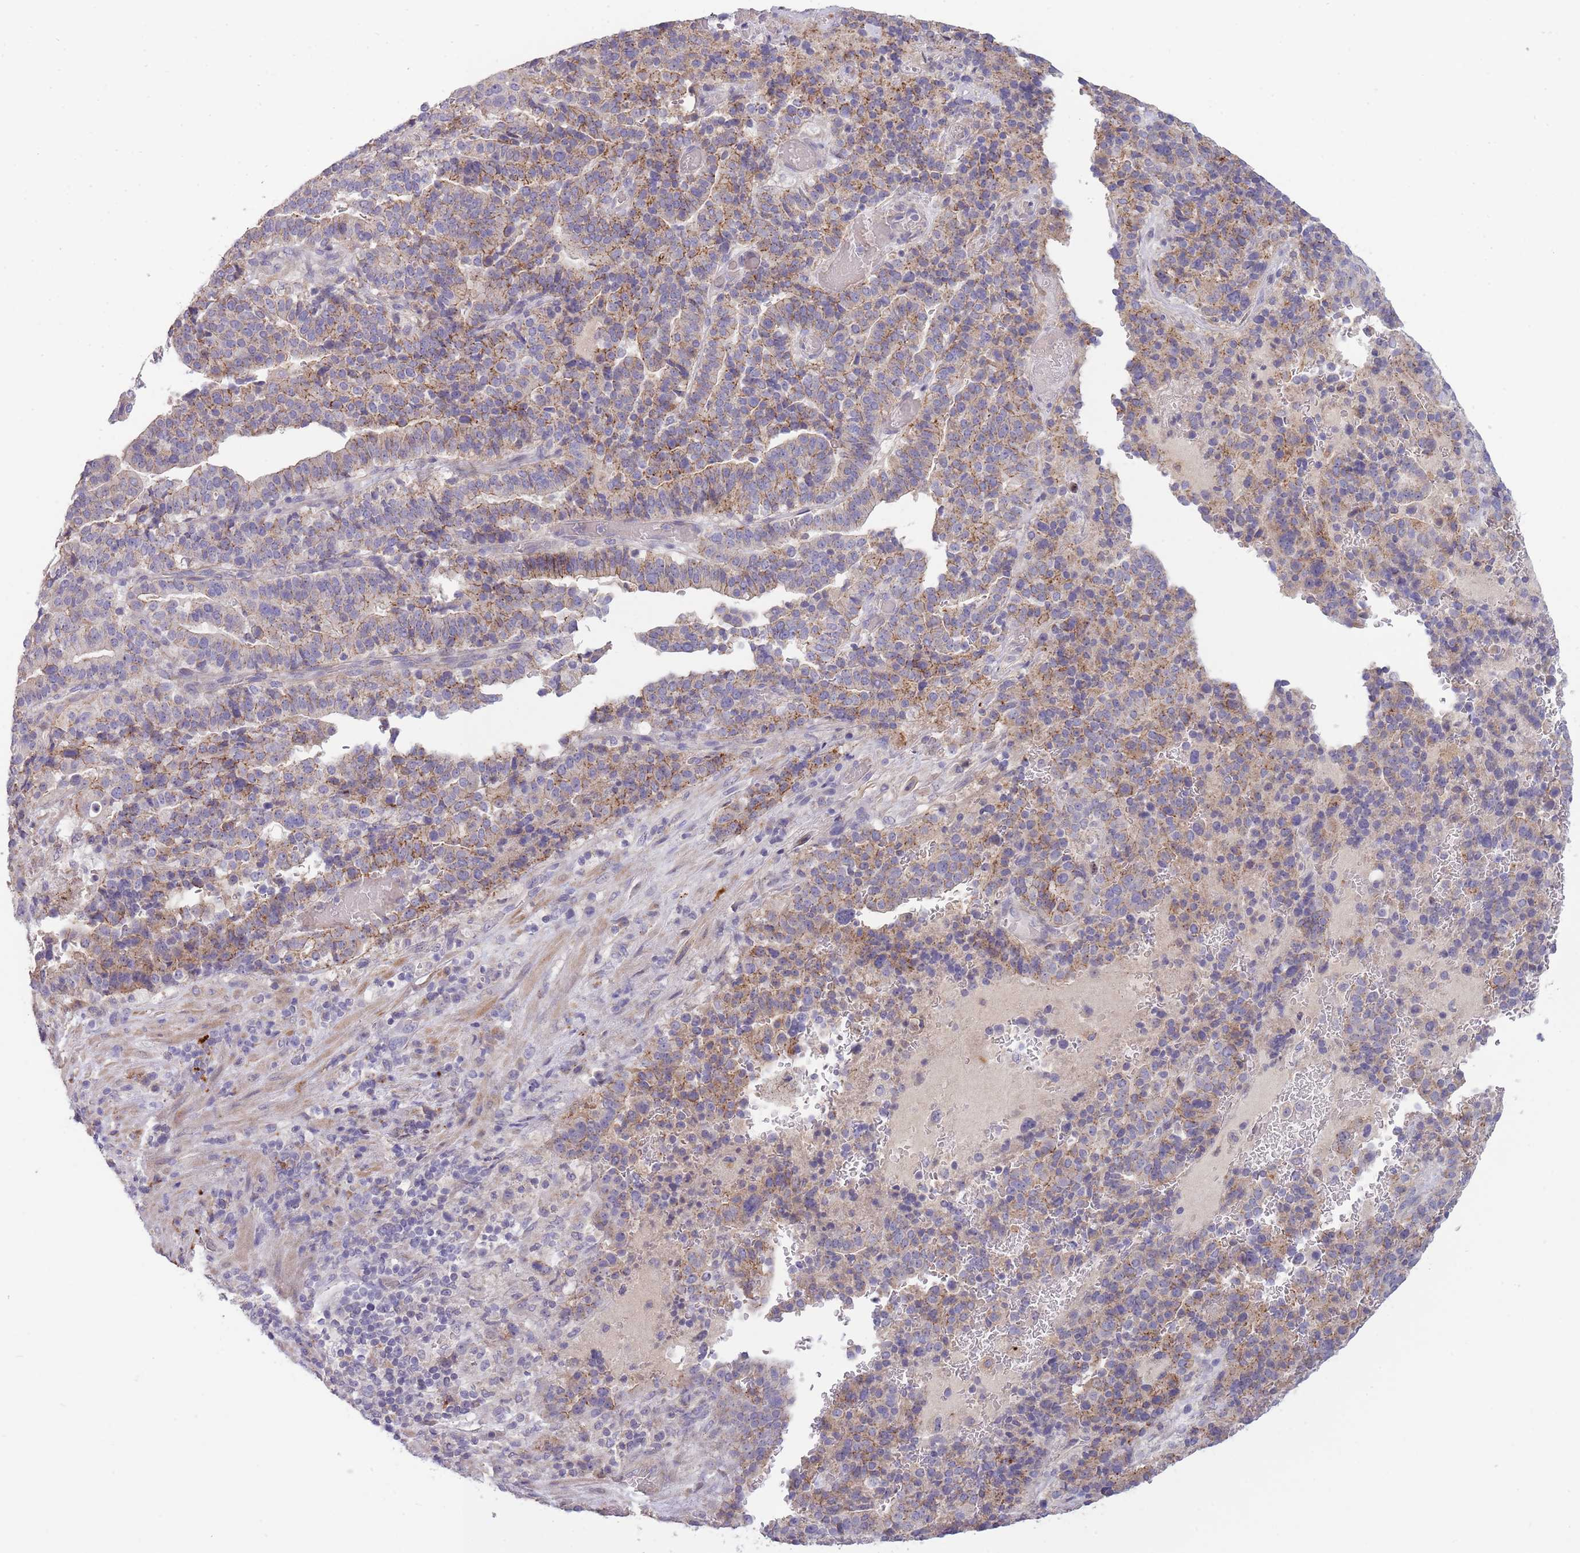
{"staining": {"intensity": "weak", "quantity": "25%-75%", "location": "cytoplasmic/membranous"}, "tissue": "stomach cancer", "cell_type": "Tumor cells", "image_type": "cancer", "snomed": [{"axis": "morphology", "description": "Adenocarcinoma, NOS"}, {"axis": "topography", "description": "Stomach"}], "caption": "This image reveals stomach cancer stained with immunohistochemistry to label a protein in brown. The cytoplasmic/membranous of tumor cells show weak positivity for the protein. Nuclei are counter-stained blue.", "gene": "TRIM61", "patient": {"sex": "male", "age": 48}}